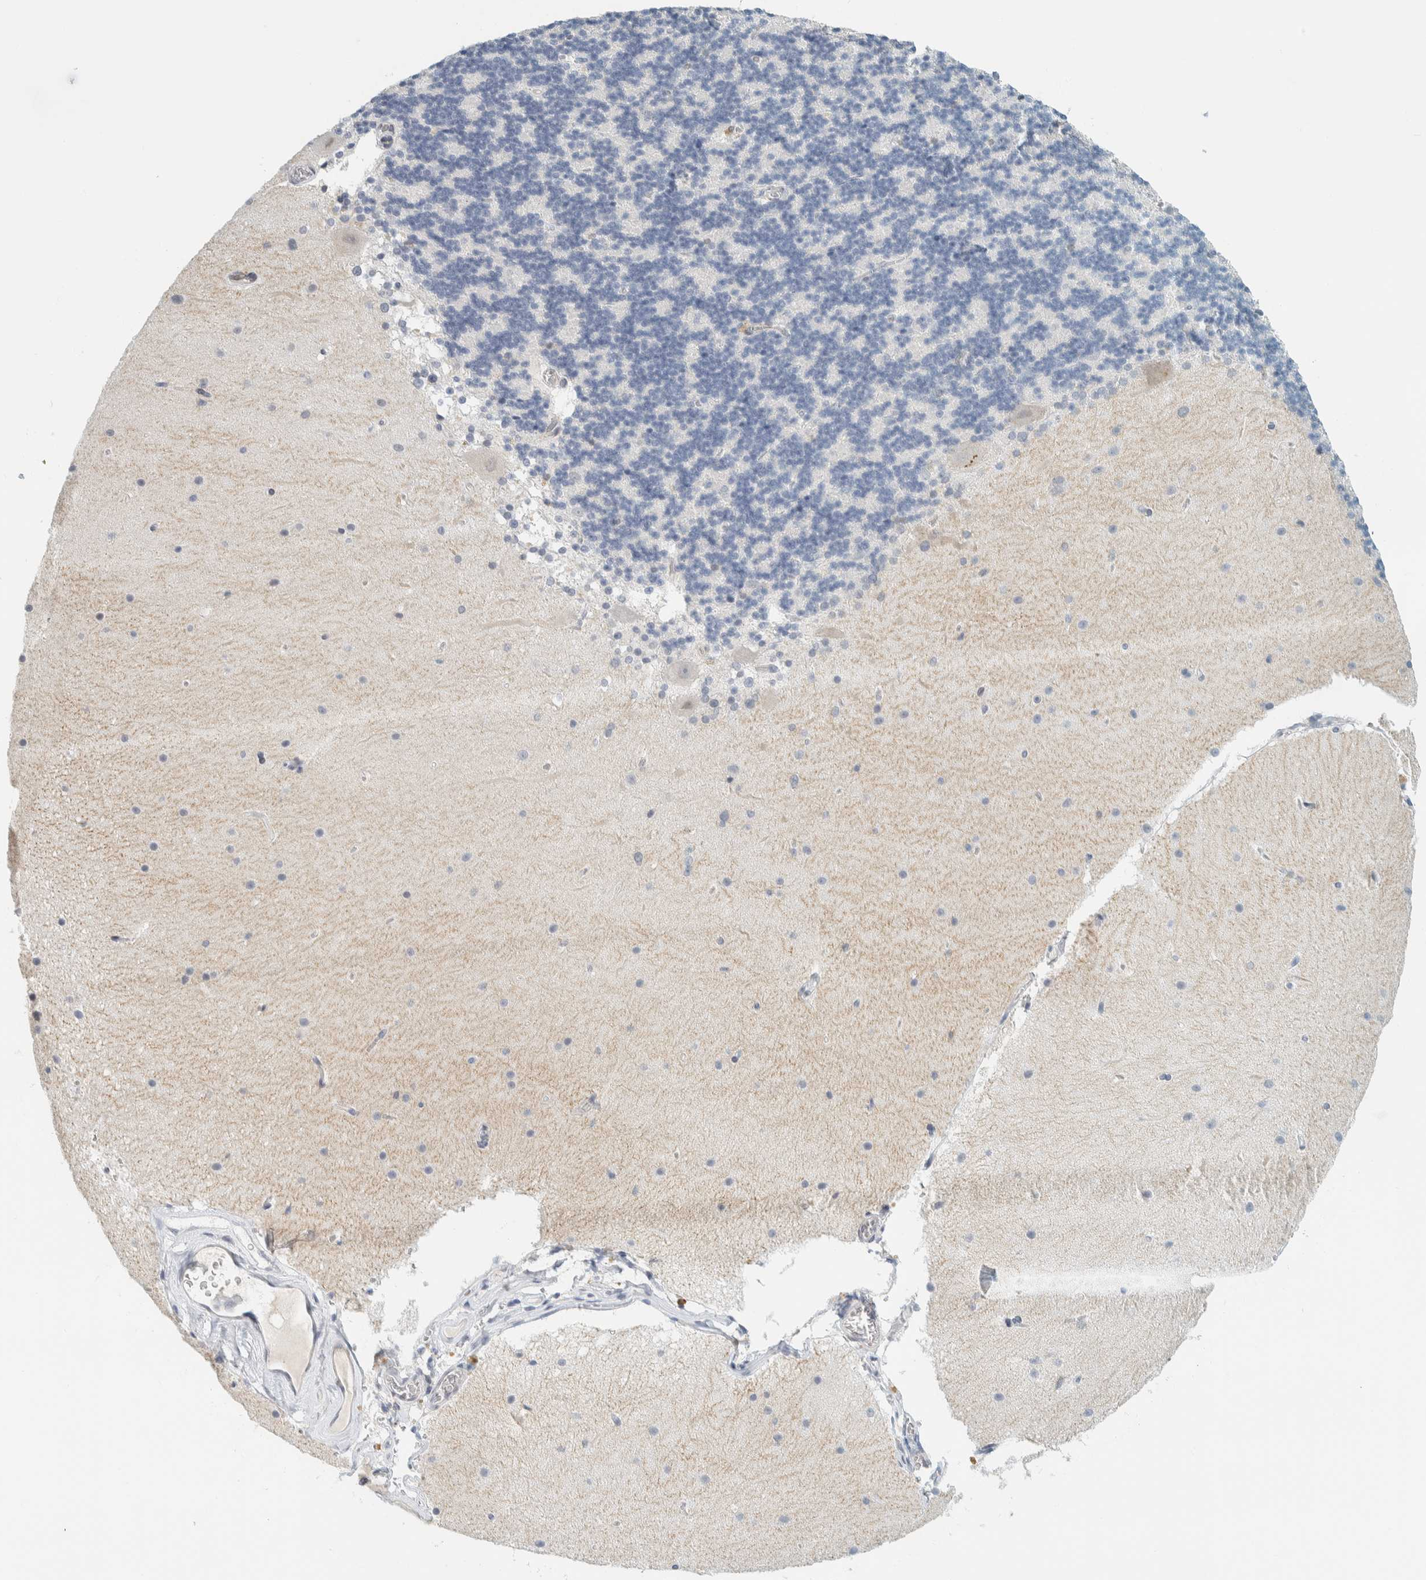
{"staining": {"intensity": "negative", "quantity": "none", "location": "none"}, "tissue": "cerebellum", "cell_type": "Cells in granular layer", "image_type": "normal", "snomed": [{"axis": "morphology", "description": "Normal tissue, NOS"}, {"axis": "topography", "description": "Cerebellum"}], "caption": "This is a histopathology image of immunohistochemistry staining of normal cerebellum, which shows no positivity in cells in granular layer.", "gene": "C1QTNF12", "patient": {"sex": "female", "age": 19}}